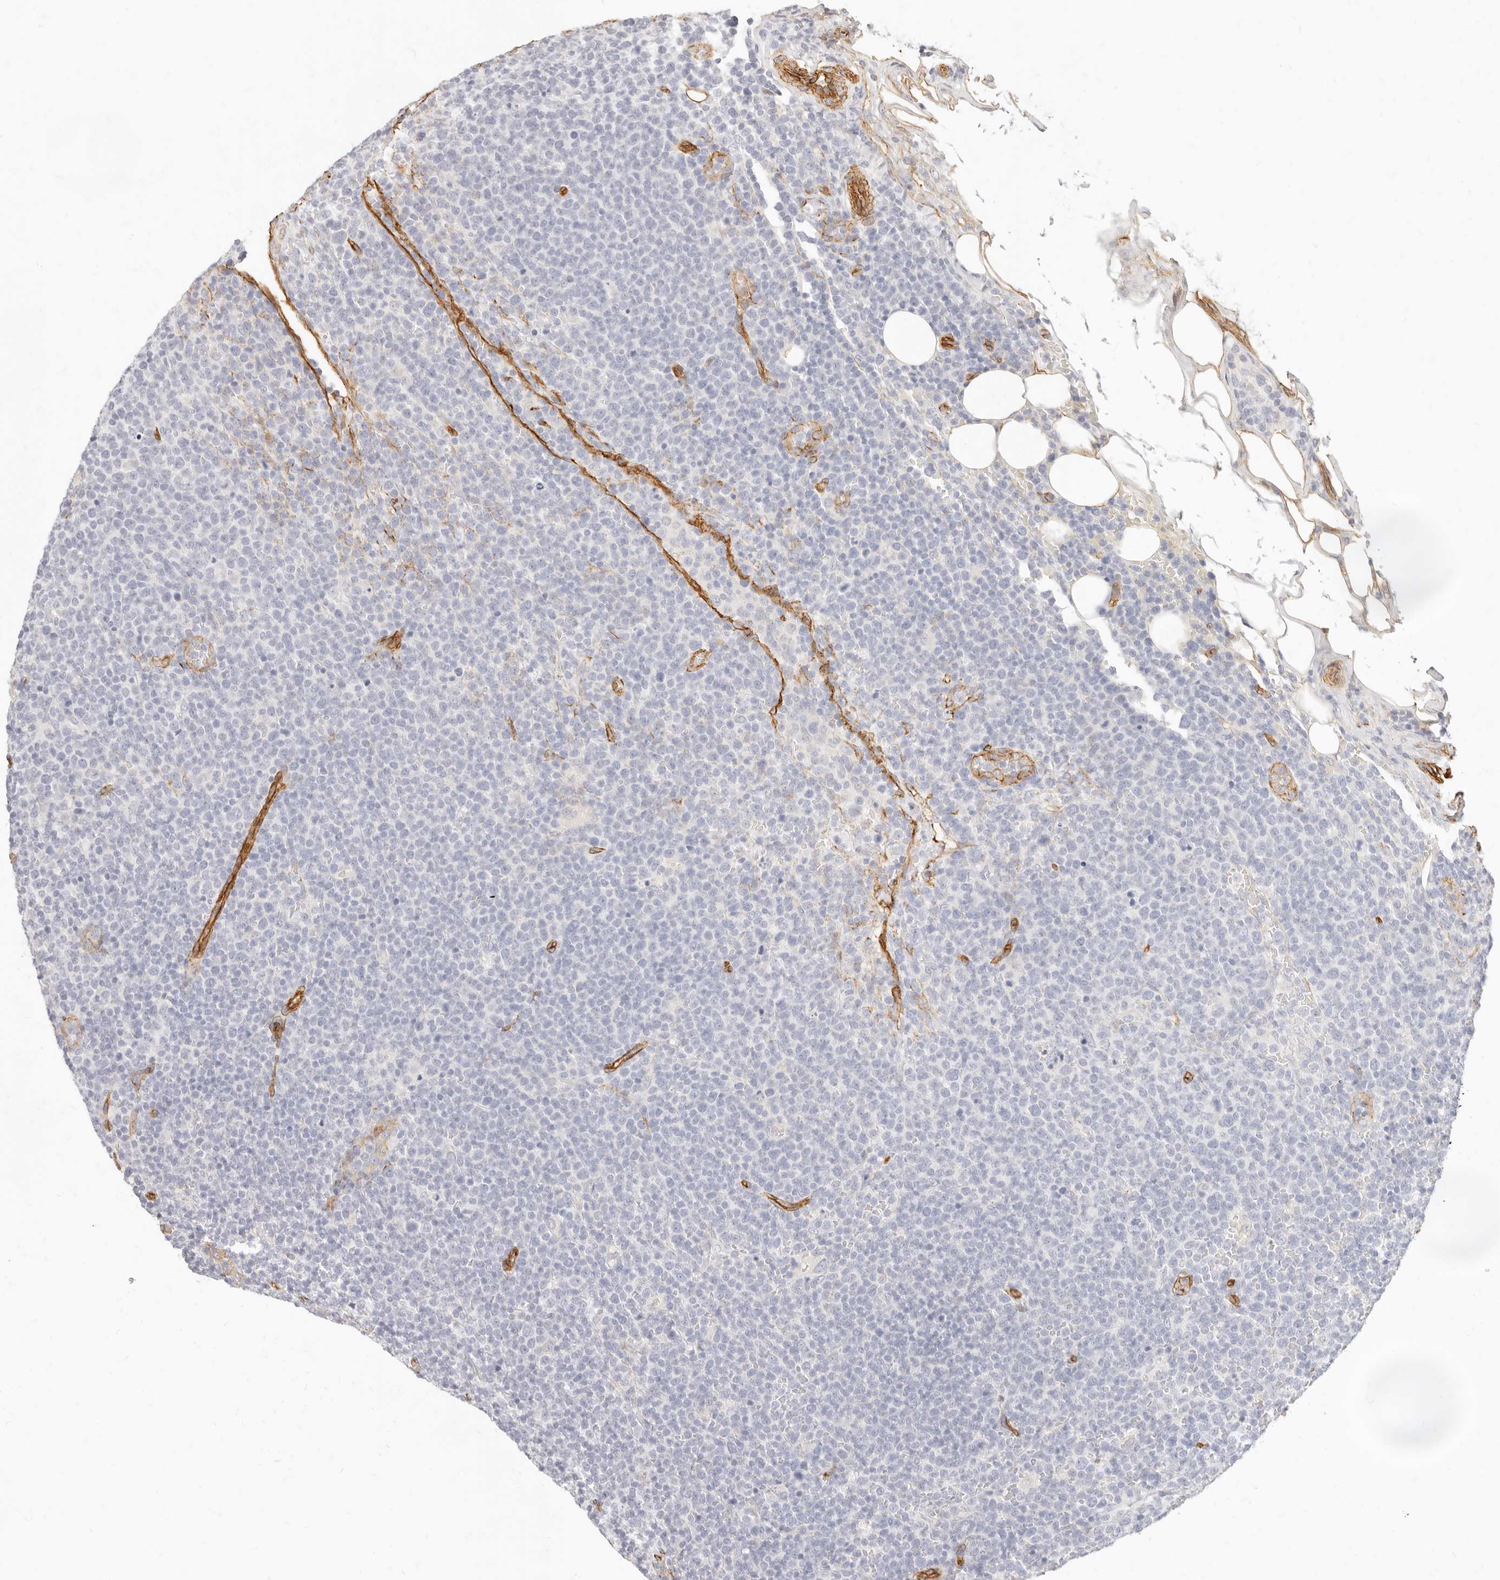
{"staining": {"intensity": "negative", "quantity": "none", "location": "none"}, "tissue": "lymphoma", "cell_type": "Tumor cells", "image_type": "cancer", "snomed": [{"axis": "morphology", "description": "Malignant lymphoma, non-Hodgkin's type, High grade"}, {"axis": "topography", "description": "Lymph node"}], "caption": "Tumor cells are negative for protein expression in human malignant lymphoma, non-Hodgkin's type (high-grade).", "gene": "NUS1", "patient": {"sex": "male", "age": 61}}